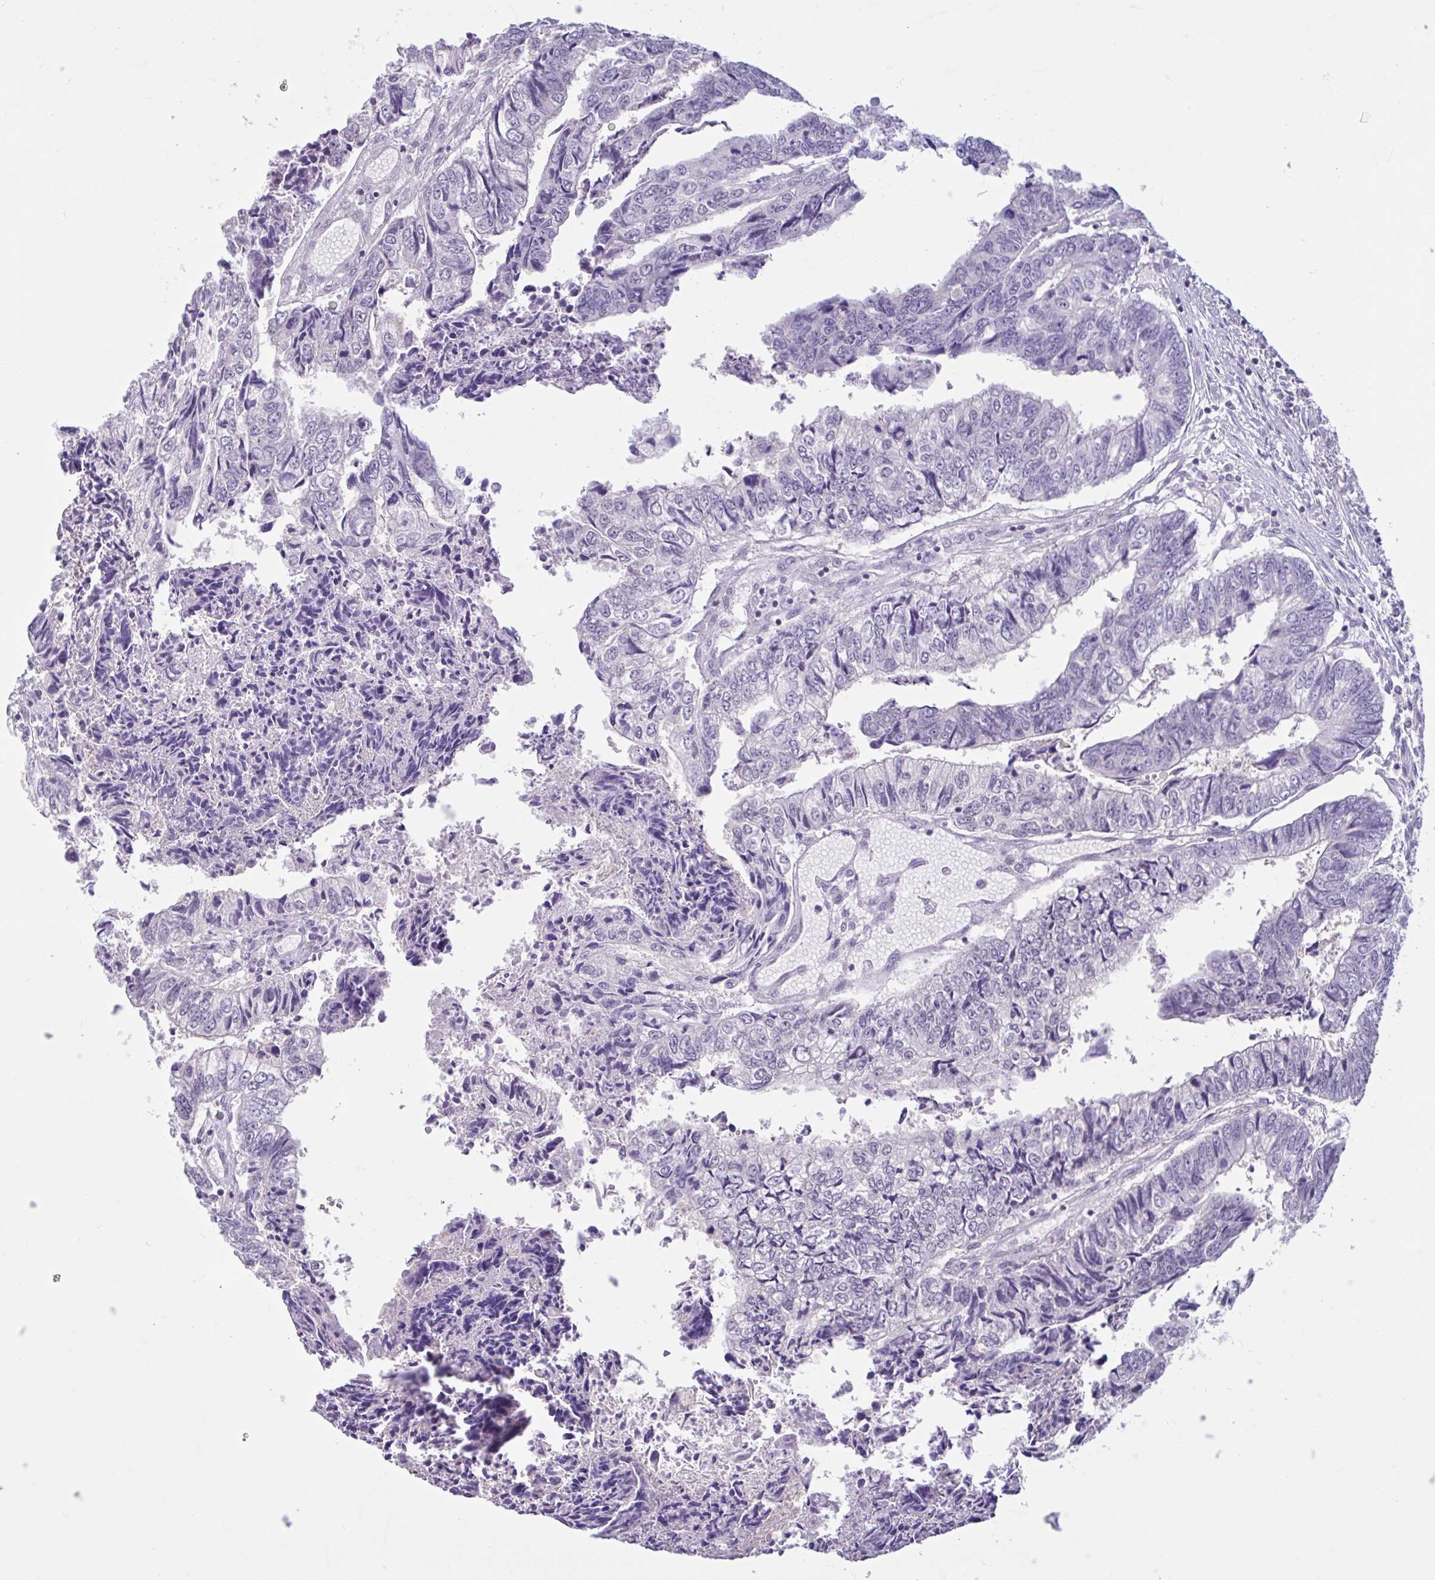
{"staining": {"intensity": "negative", "quantity": "none", "location": "none"}, "tissue": "colorectal cancer", "cell_type": "Tumor cells", "image_type": "cancer", "snomed": [{"axis": "morphology", "description": "Adenocarcinoma, NOS"}, {"axis": "topography", "description": "Colon"}], "caption": "Tumor cells show no significant staining in colorectal cancer (adenocarcinoma).", "gene": "CDH19", "patient": {"sex": "male", "age": 86}}